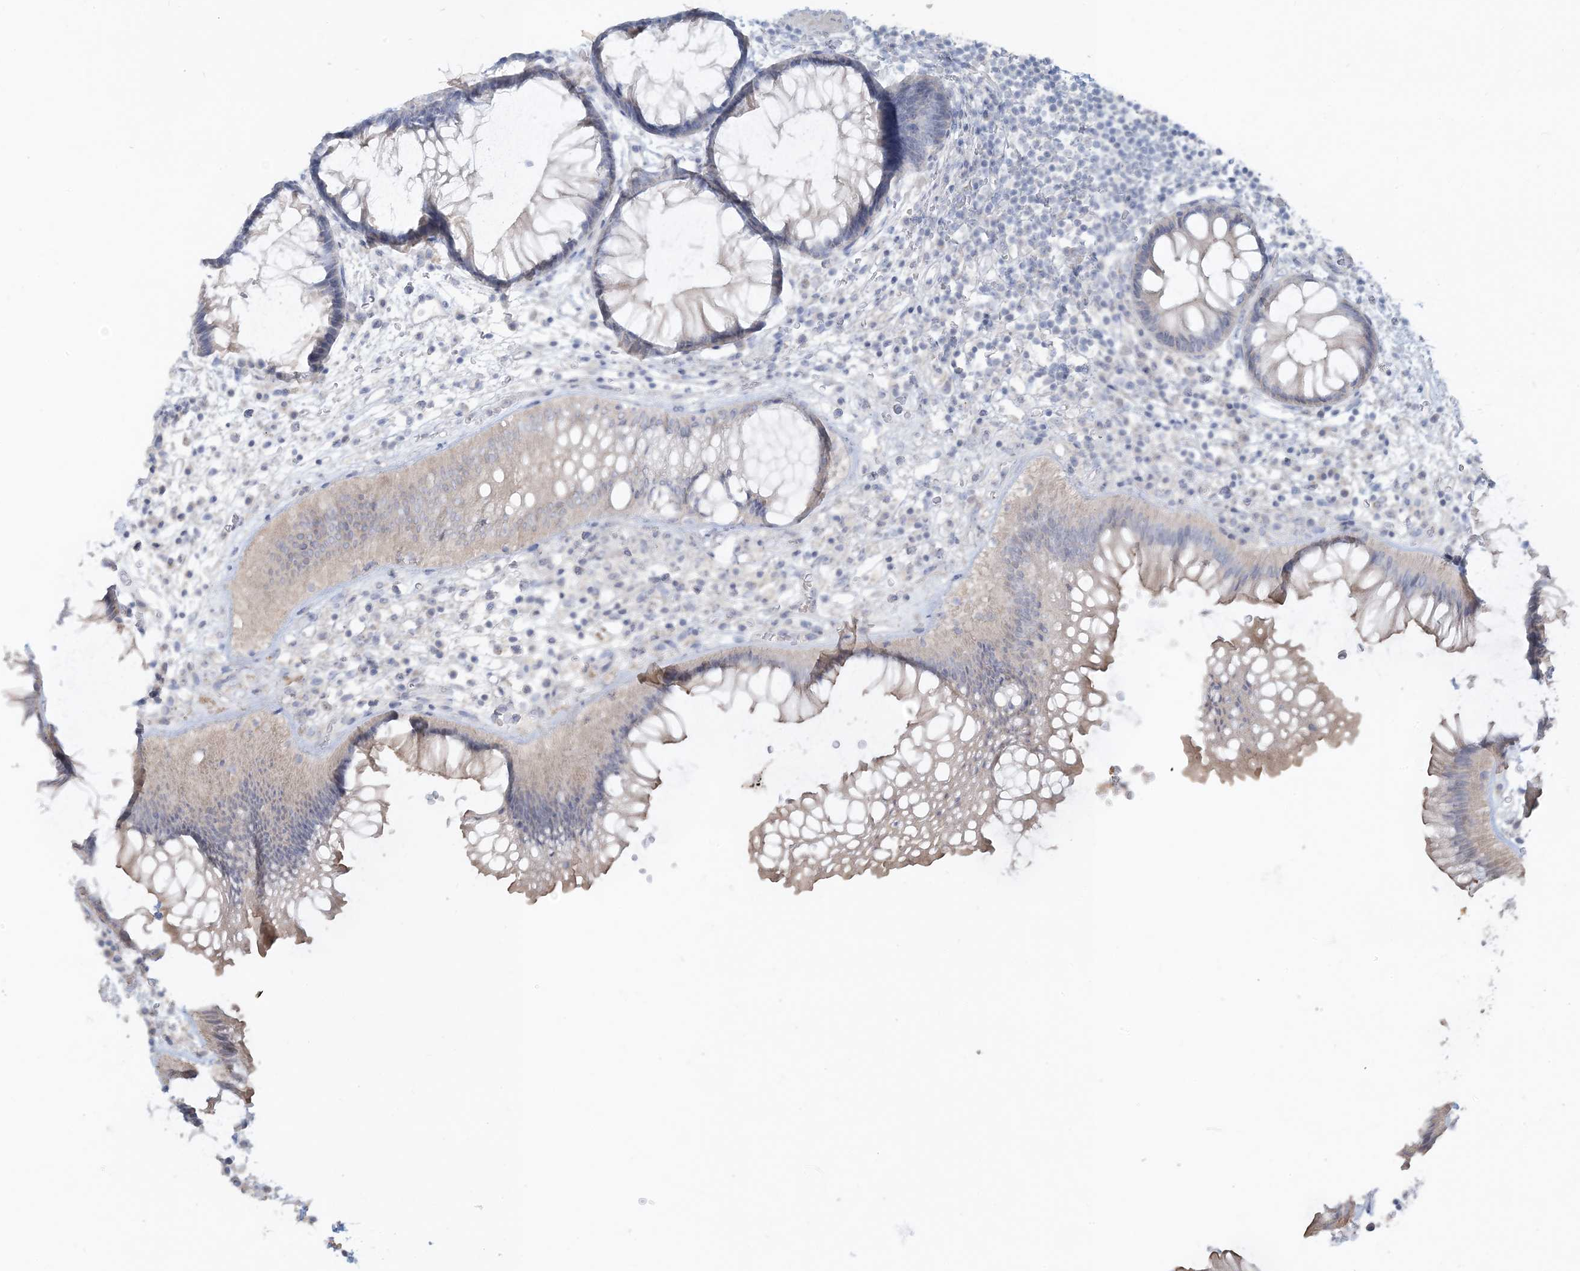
{"staining": {"intensity": "negative", "quantity": "none", "location": "none"}, "tissue": "rectum", "cell_type": "Glandular cells", "image_type": "normal", "snomed": [{"axis": "morphology", "description": "Normal tissue, NOS"}, {"axis": "topography", "description": "Rectum"}], "caption": "This photomicrograph is of benign rectum stained with IHC to label a protein in brown with the nuclei are counter-stained blue. There is no staining in glandular cells. (Immunohistochemistry (ihc), brightfield microscopy, high magnification).", "gene": "NPHS2", "patient": {"sex": "male", "age": 51}}